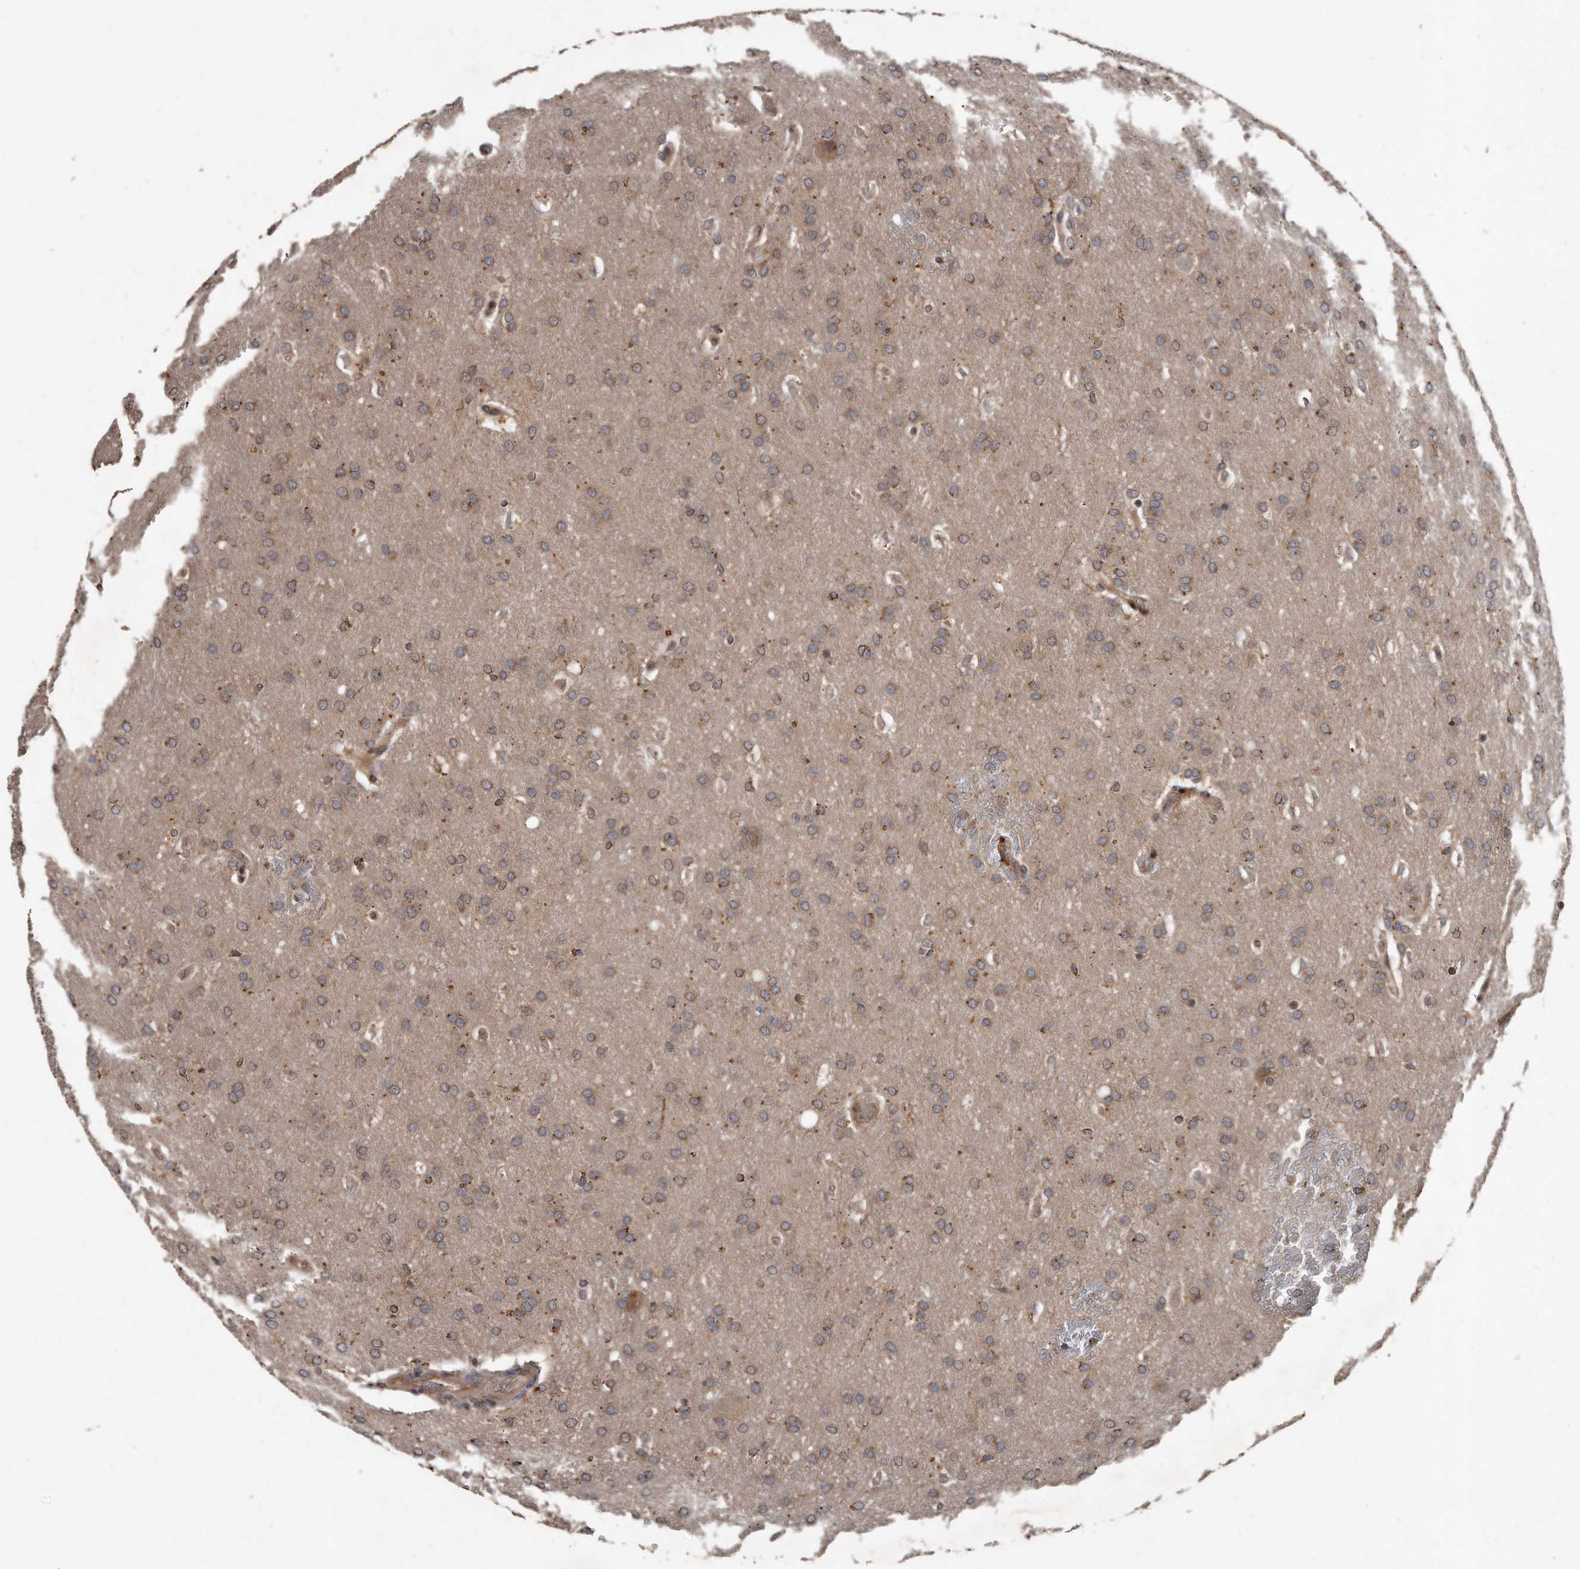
{"staining": {"intensity": "weak", "quantity": ">75%", "location": "cytoplasmic/membranous"}, "tissue": "glioma", "cell_type": "Tumor cells", "image_type": "cancer", "snomed": [{"axis": "morphology", "description": "Glioma, malignant, Low grade"}, {"axis": "topography", "description": "Brain"}], "caption": "Immunohistochemistry staining of malignant glioma (low-grade), which exhibits low levels of weak cytoplasmic/membranous positivity in about >75% of tumor cells indicating weak cytoplasmic/membranous protein expression. The staining was performed using DAB (3,3'-diaminobenzidine) (brown) for protein detection and nuclei were counterstained in hematoxylin (blue).", "gene": "GCH1", "patient": {"sex": "female", "age": 37}}